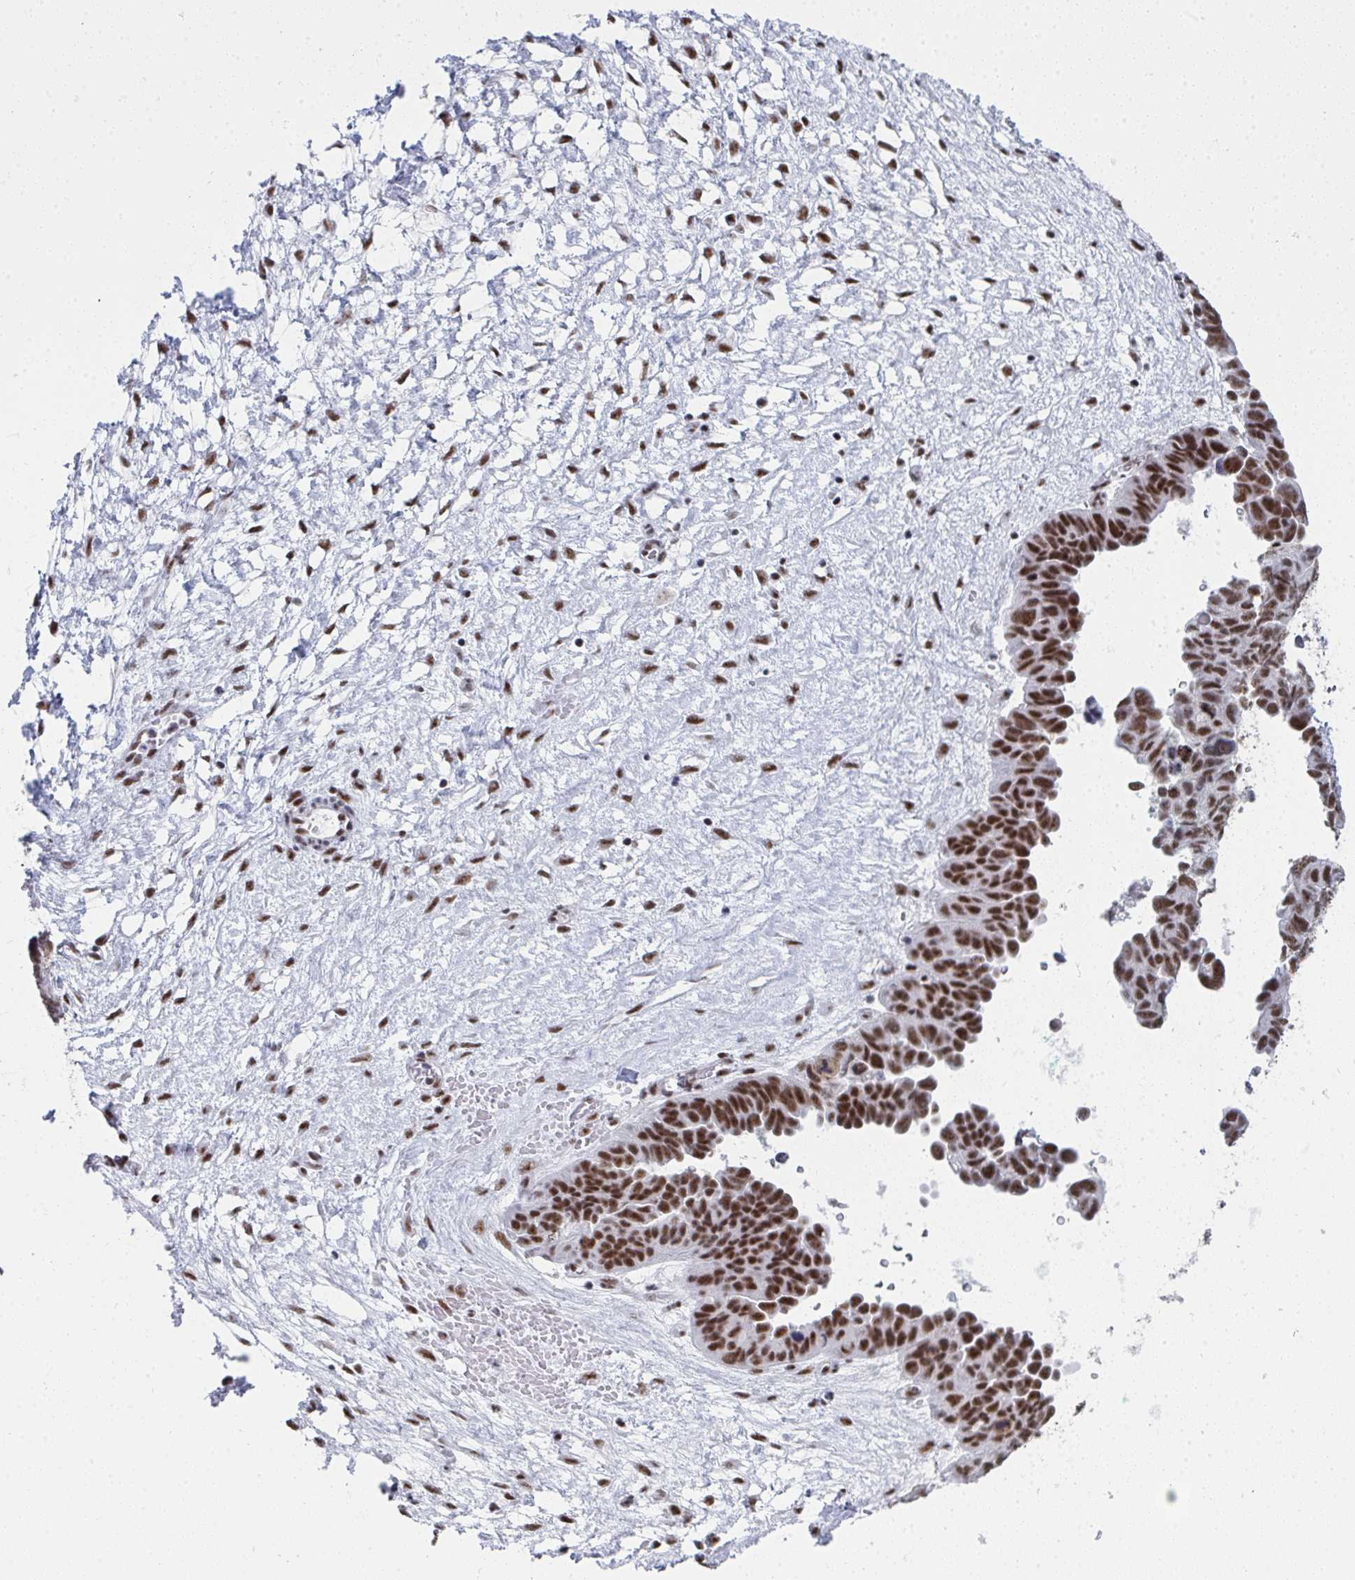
{"staining": {"intensity": "moderate", "quantity": "25%-75%", "location": "nuclear"}, "tissue": "ovarian cancer", "cell_type": "Tumor cells", "image_type": "cancer", "snomed": [{"axis": "morphology", "description": "Cystadenocarcinoma, serous, NOS"}, {"axis": "topography", "description": "Ovary"}], "caption": "Protein expression analysis of ovarian cancer (serous cystadenocarcinoma) displays moderate nuclear staining in about 25%-75% of tumor cells.", "gene": "SNRNP70", "patient": {"sex": "female", "age": 64}}